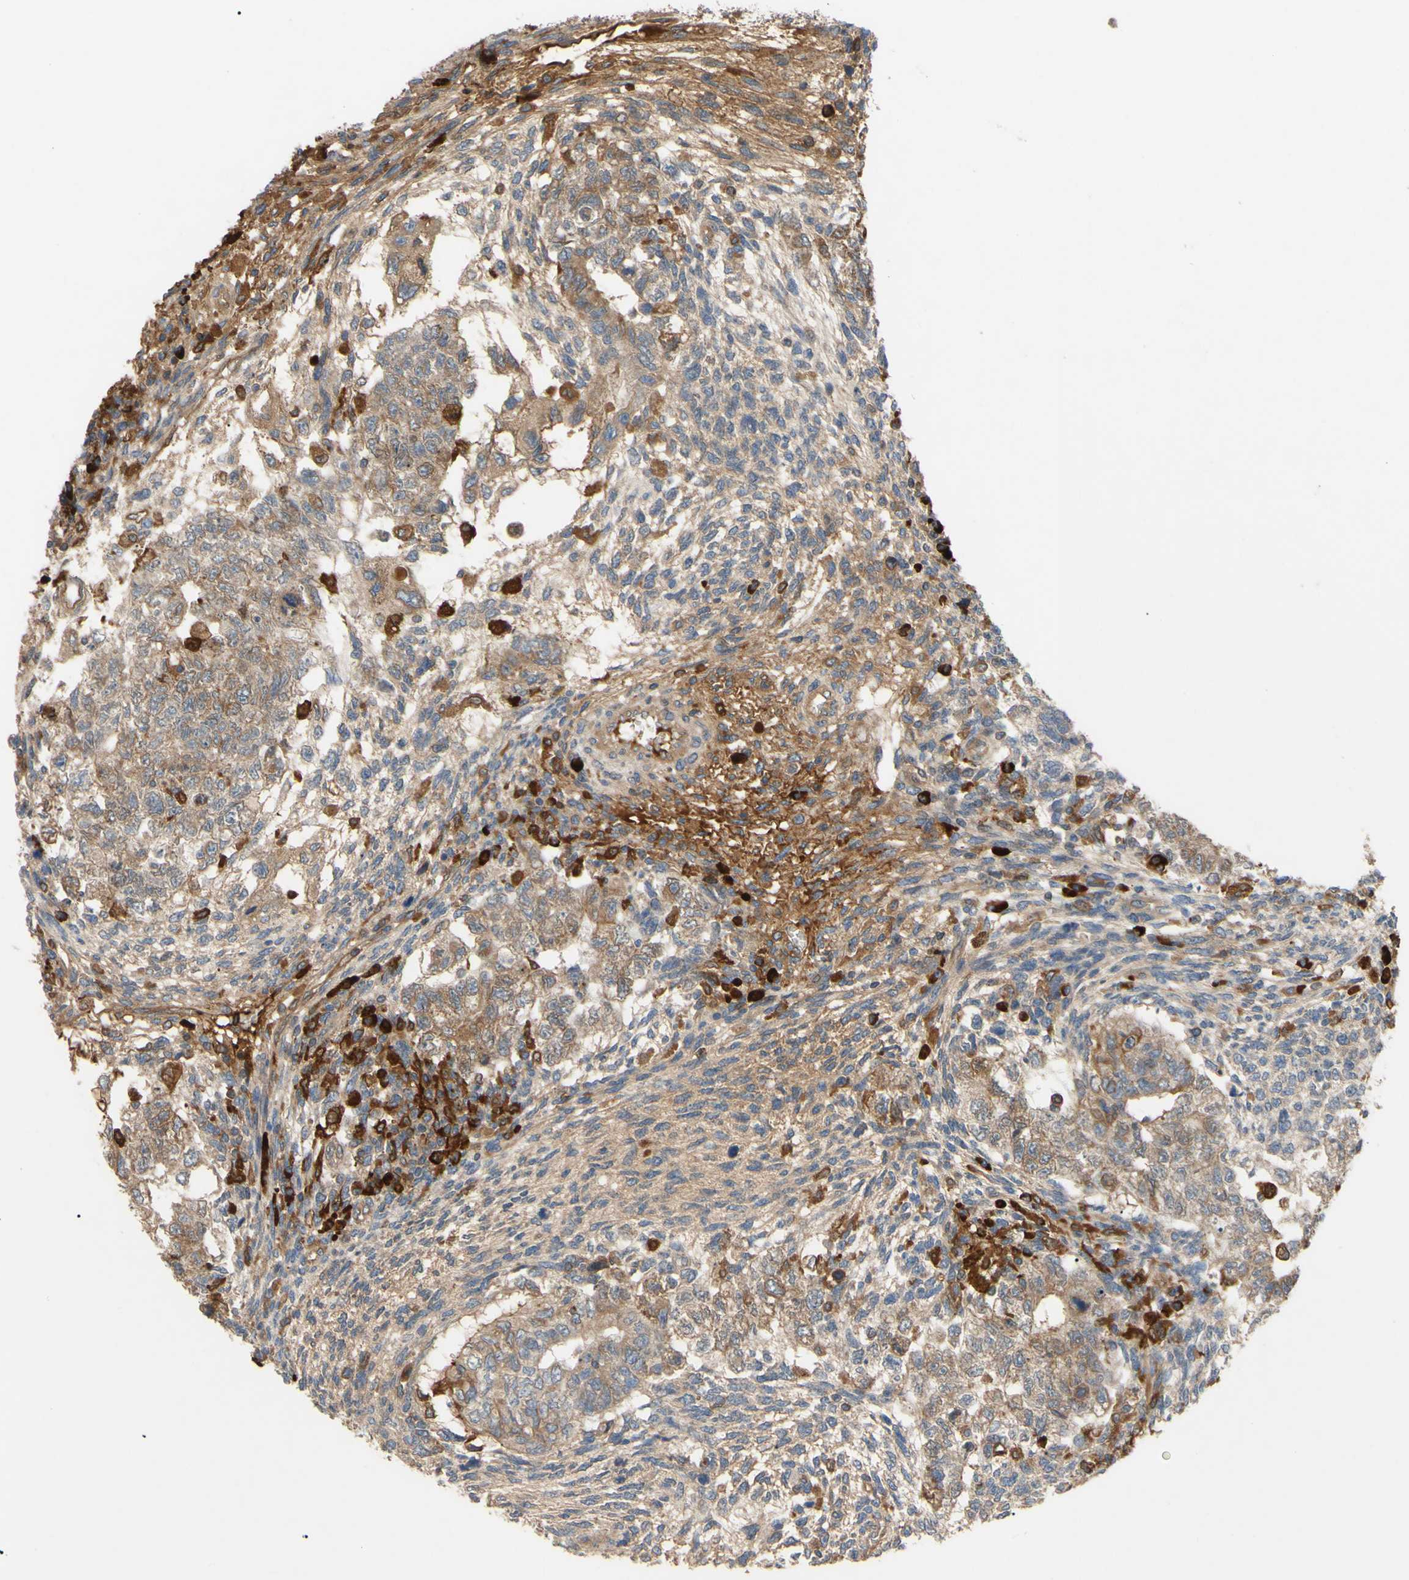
{"staining": {"intensity": "moderate", "quantity": ">75%", "location": "cytoplasmic/membranous"}, "tissue": "testis cancer", "cell_type": "Tumor cells", "image_type": "cancer", "snomed": [{"axis": "morphology", "description": "Normal tissue, NOS"}, {"axis": "morphology", "description": "Carcinoma, Embryonal, NOS"}, {"axis": "topography", "description": "Testis"}], "caption": "Testis cancer (embryonal carcinoma) tissue demonstrates moderate cytoplasmic/membranous staining in approximately >75% of tumor cells (brown staining indicates protein expression, while blue staining denotes nuclei).", "gene": "SPTLC1", "patient": {"sex": "male", "age": 36}}